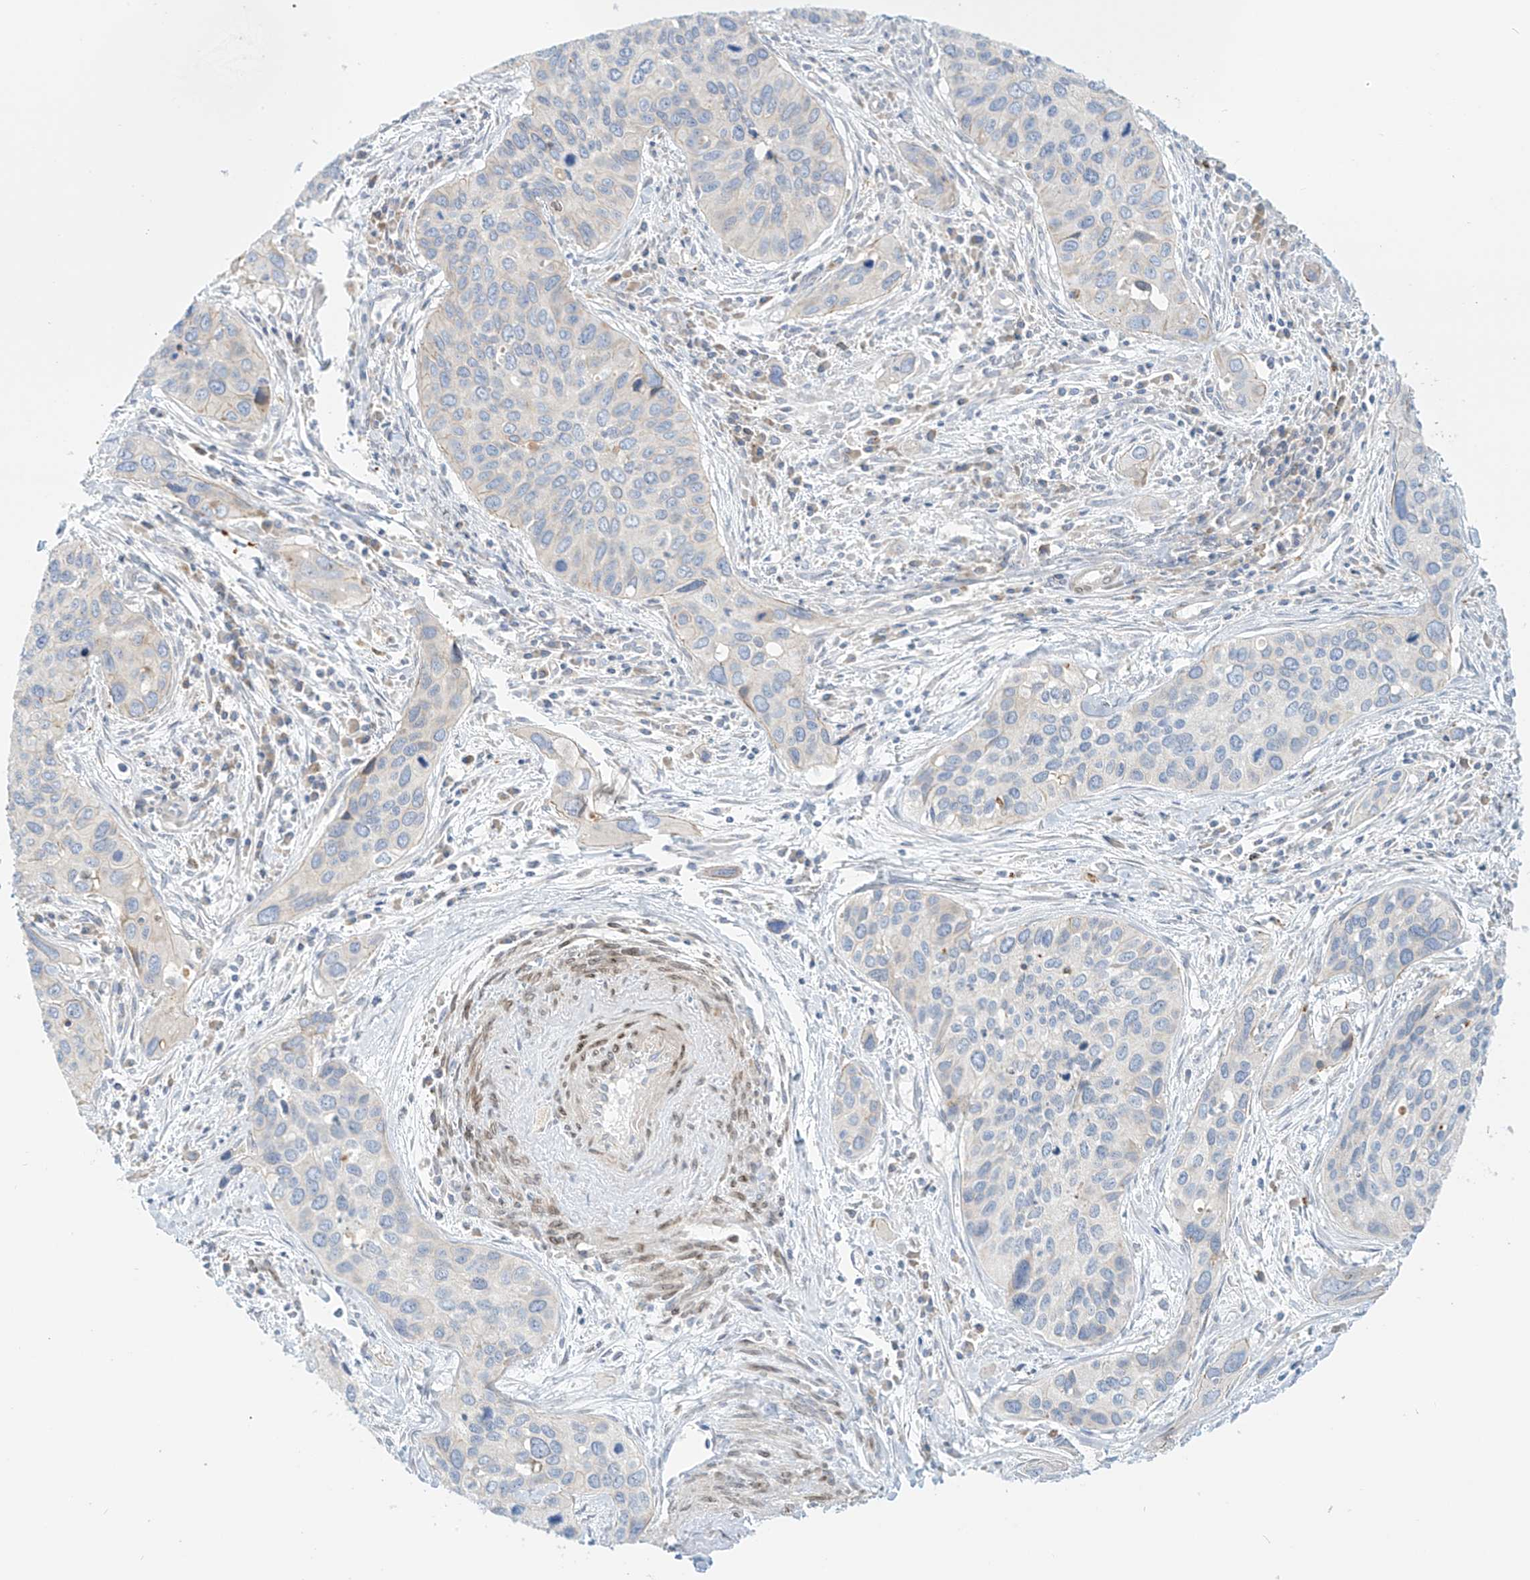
{"staining": {"intensity": "negative", "quantity": "none", "location": "none"}, "tissue": "cervical cancer", "cell_type": "Tumor cells", "image_type": "cancer", "snomed": [{"axis": "morphology", "description": "Squamous cell carcinoma, NOS"}, {"axis": "topography", "description": "Cervix"}], "caption": "Squamous cell carcinoma (cervical) was stained to show a protein in brown. There is no significant positivity in tumor cells. (Stains: DAB IHC with hematoxylin counter stain, Microscopy: brightfield microscopy at high magnification).", "gene": "PCYOX1", "patient": {"sex": "female", "age": 55}}